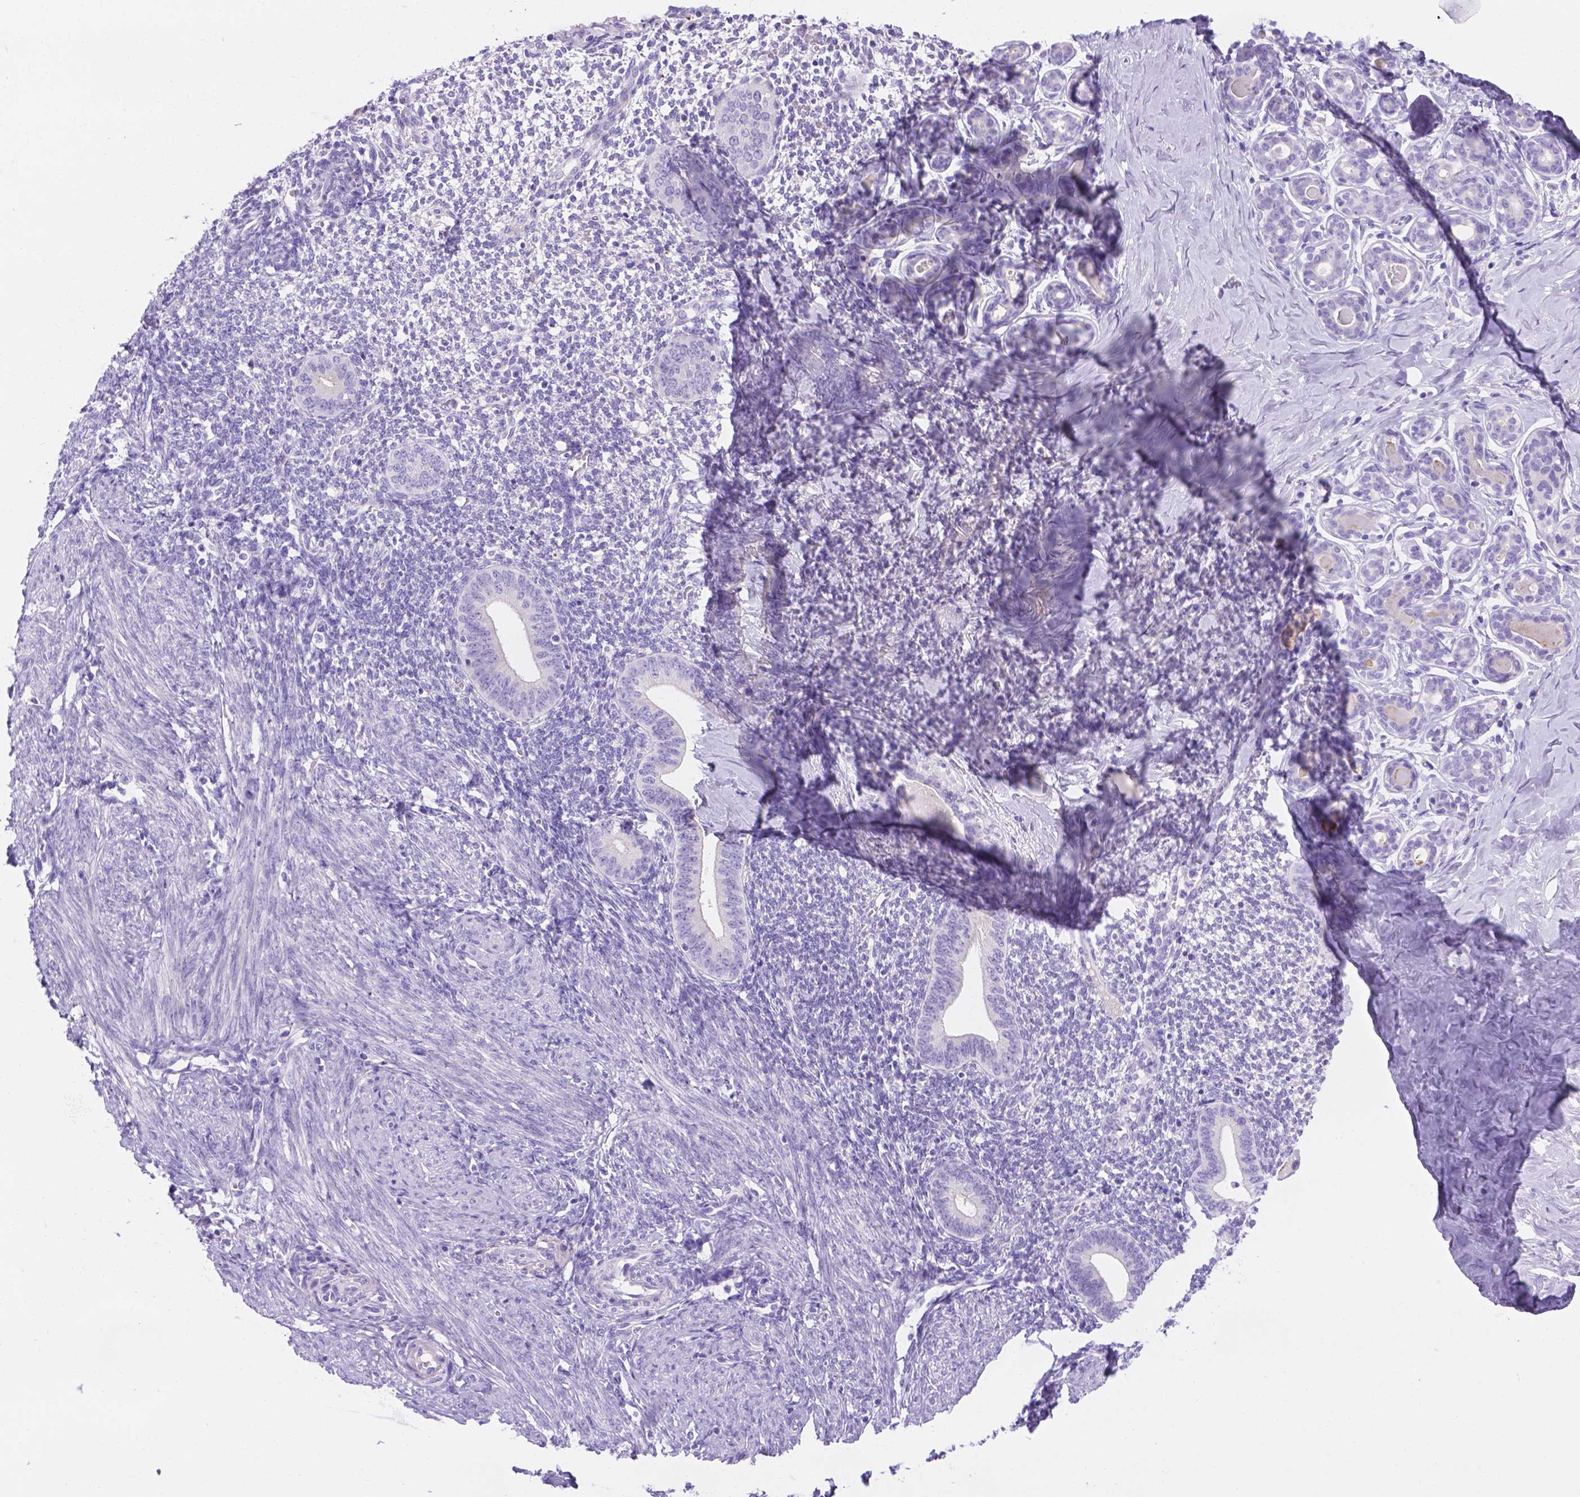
{"staining": {"intensity": "negative", "quantity": "none", "location": "none"}, "tissue": "endometrium", "cell_type": "Cells in endometrial stroma", "image_type": "normal", "snomed": [{"axis": "morphology", "description": "Normal tissue, NOS"}, {"axis": "topography", "description": "Endometrium"}], "caption": "The photomicrograph shows no significant expression in cells in endometrial stroma of endometrium. (Stains: DAB immunohistochemistry with hematoxylin counter stain, Microscopy: brightfield microscopy at high magnification).", "gene": "MLN", "patient": {"sex": "female", "age": 40}}